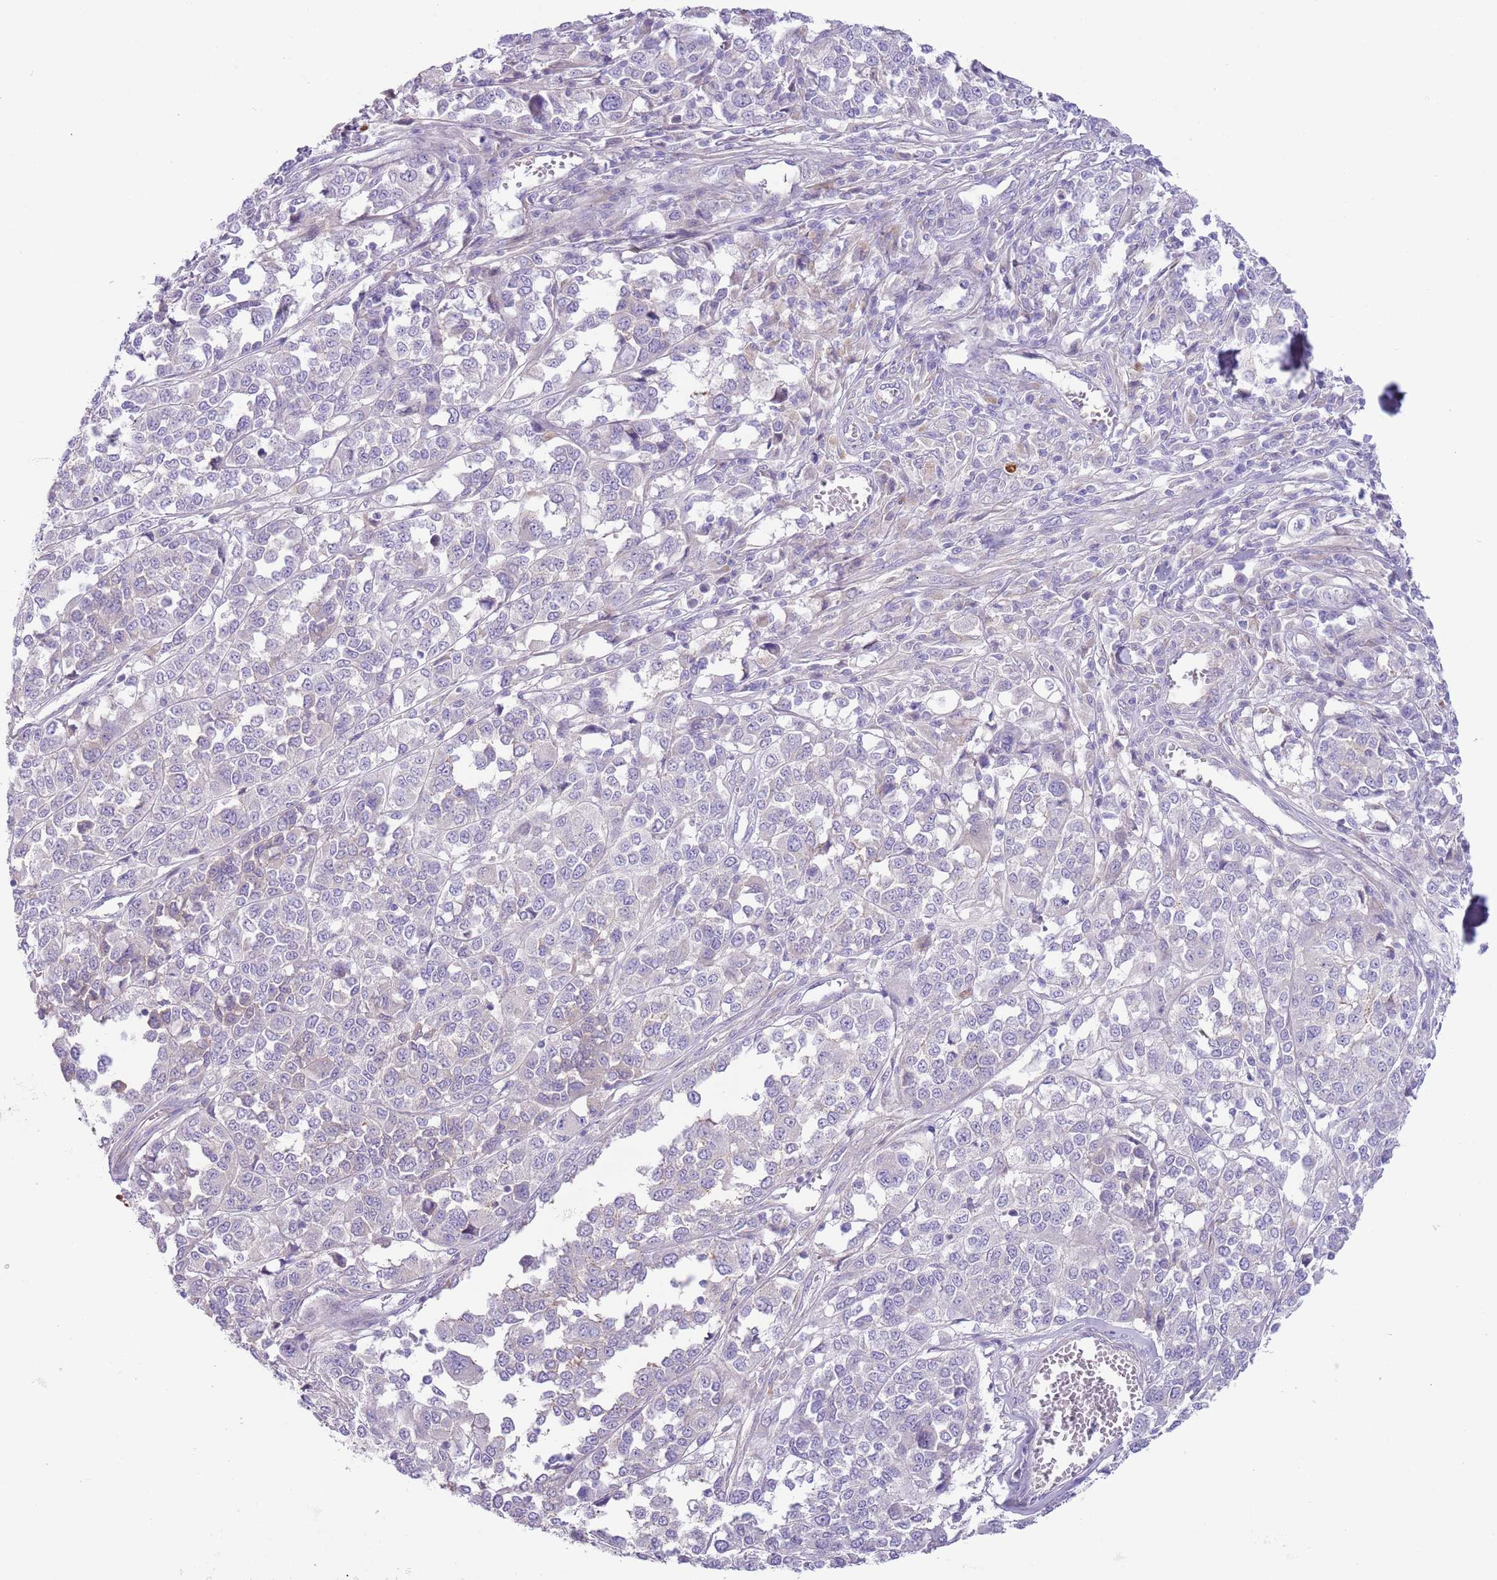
{"staining": {"intensity": "negative", "quantity": "none", "location": "none"}, "tissue": "melanoma", "cell_type": "Tumor cells", "image_type": "cancer", "snomed": [{"axis": "morphology", "description": "Malignant melanoma, Metastatic site"}, {"axis": "topography", "description": "Lymph node"}], "caption": "Tumor cells show no significant expression in malignant melanoma (metastatic site).", "gene": "CFH", "patient": {"sex": "male", "age": 44}}